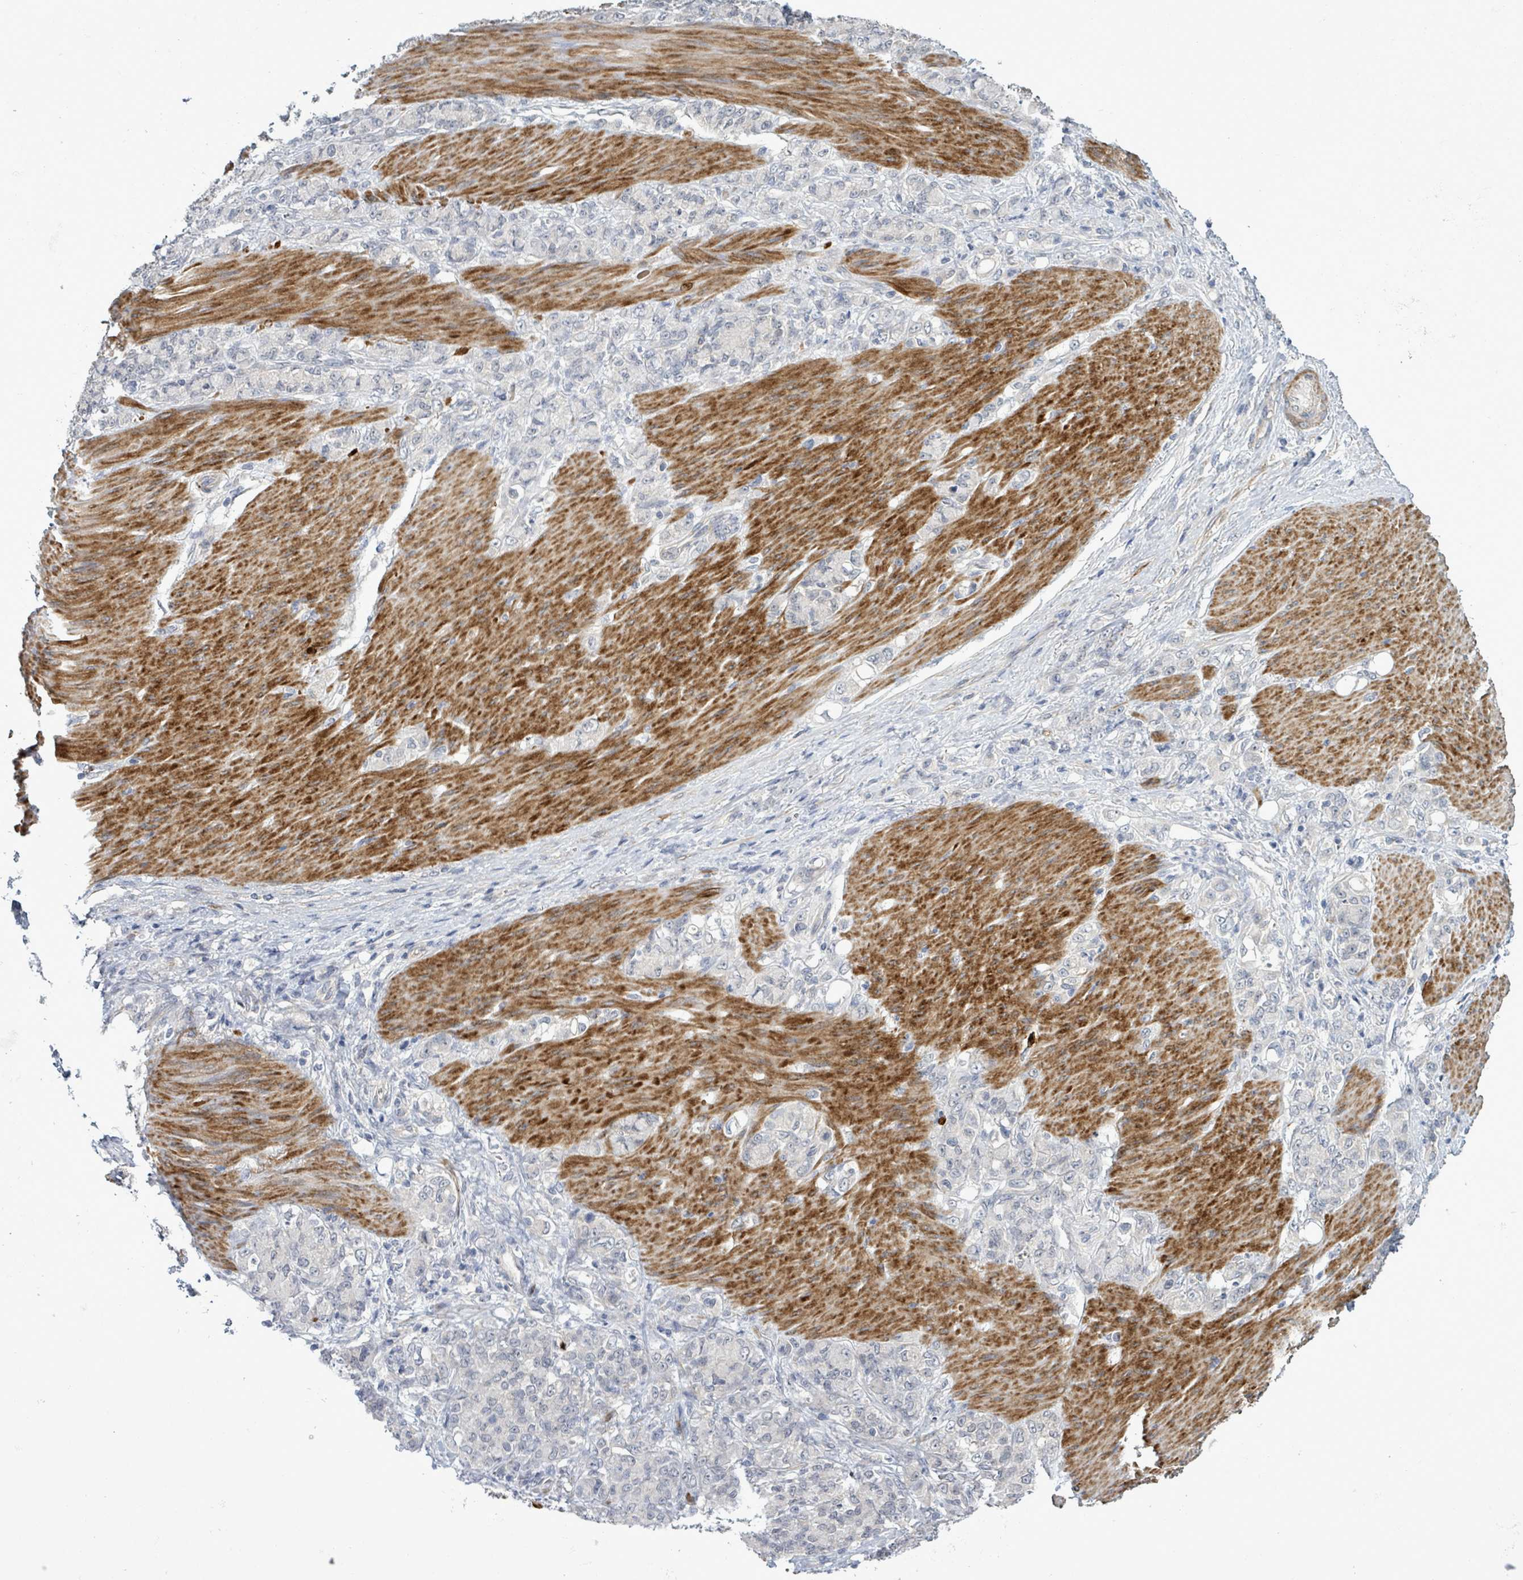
{"staining": {"intensity": "negative", "quantity": "none", "location": "none"}, "tissue": "stomach cancer", "cell_type": "Tumor cells", "image_type": "cancer", "snomed": [{"axis": "morphology", "description": "Normal tissue, NOS"}, {"axis": "morphology", "description": "Adenocarcinoma, NOS"}, {"axis": "topography", "description": "Stomach"}], "caption": "Human adenocarcinoma (stomach) stained for a protein using immunohistochemistry exhibits no positivity in tumor cells.", "gene": "AMMECR1", "patient": {"sex": "female", "age": 79}}